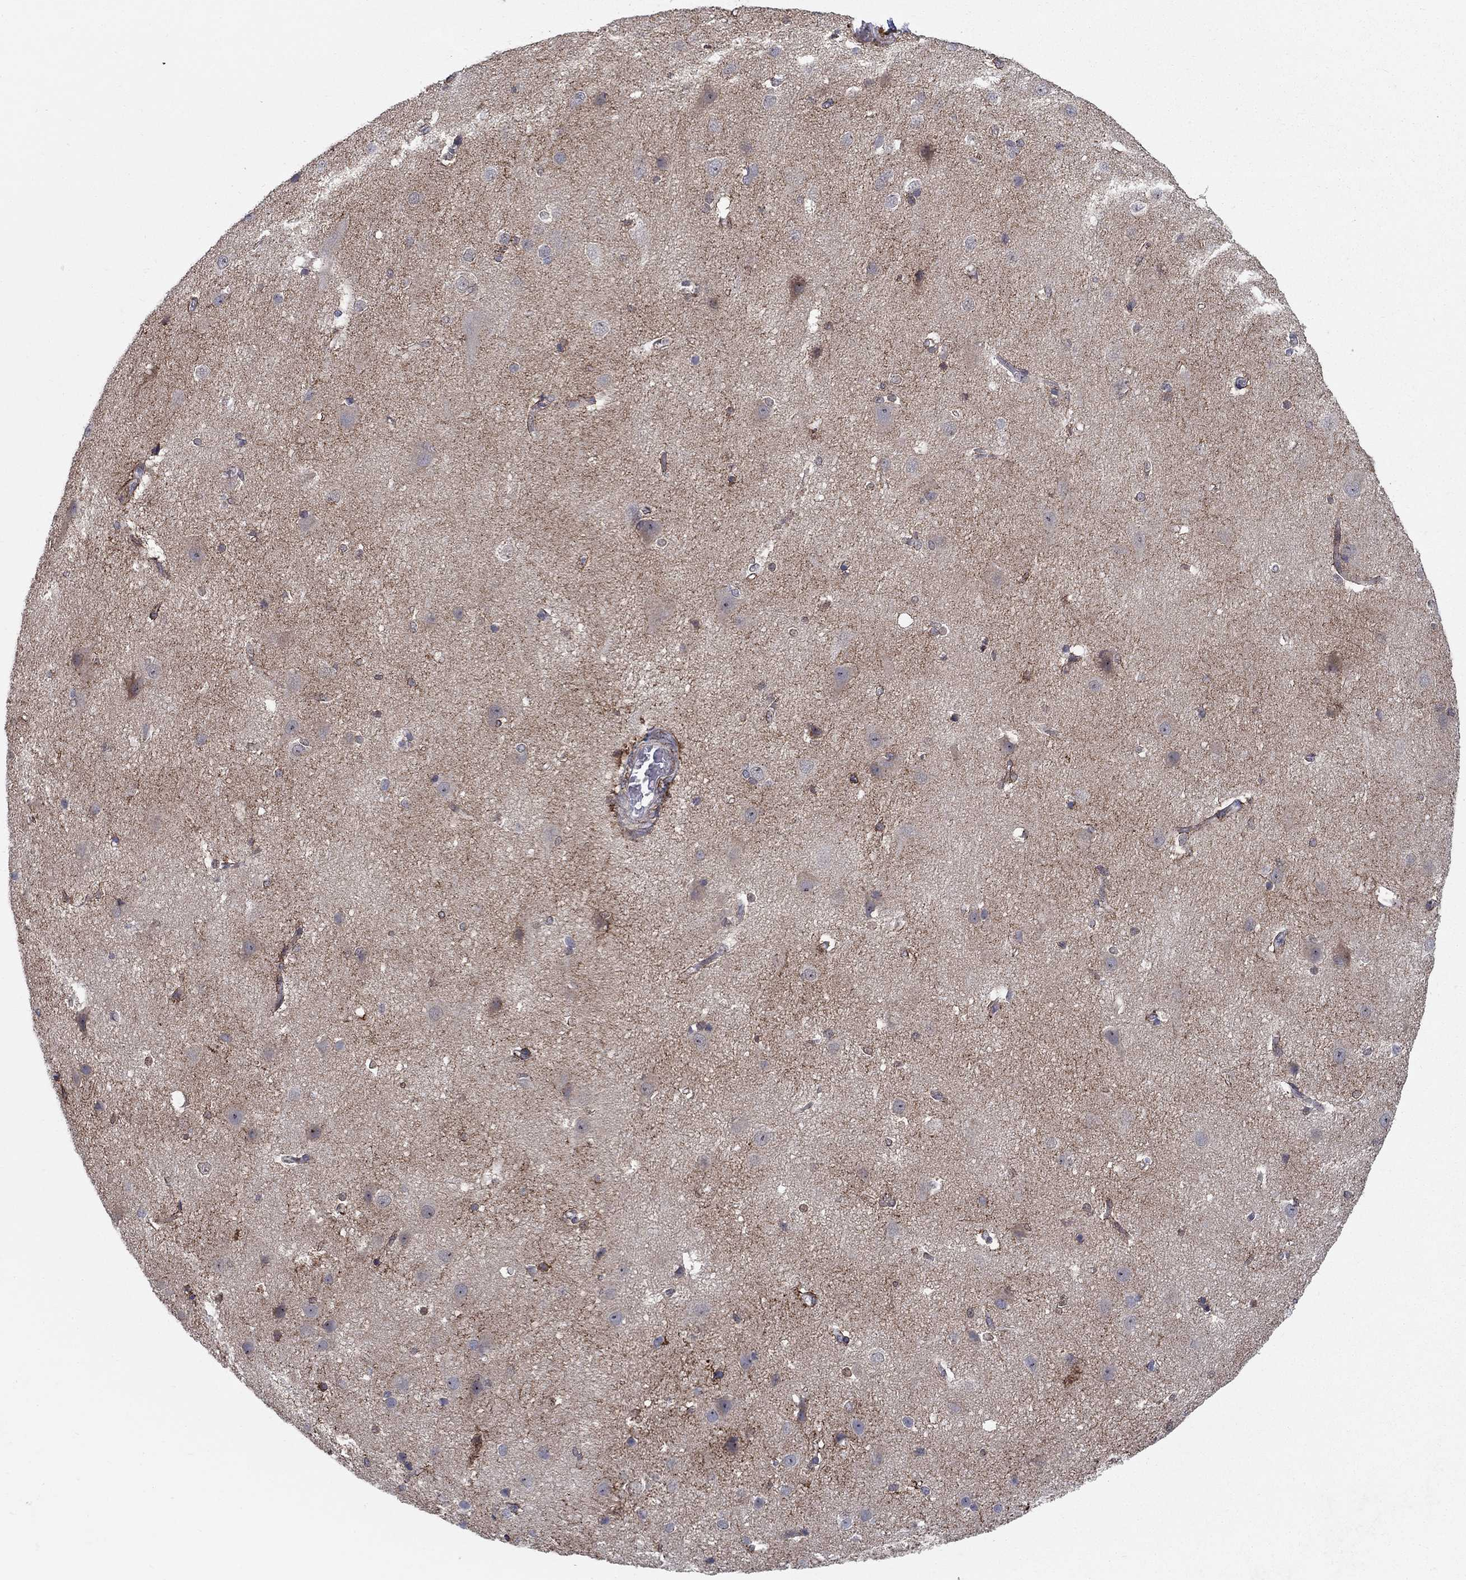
{"staining": {"intensity": "negative", "quantity": "none", "location": "none"}, "tissue": "cerebral cortex", "cell_type": "Endothelial cells", "image_type": "normal", "snomed": [{"axis": "morphology", "description": "Normal tissue, NOS"}, {"axis": "topography", "description": "Cerebral cortex"}], "caption": "Immunohistochemistry (IHC) micrograph of benign cerebral cortex: human cerebral cortex stained with DAB displays no significant protein staining in endothelial cells. (DAB immunohistochemistry, high magnification).", "gene": "NTRK2", "patient": {"sex": "male", "age": 37}}